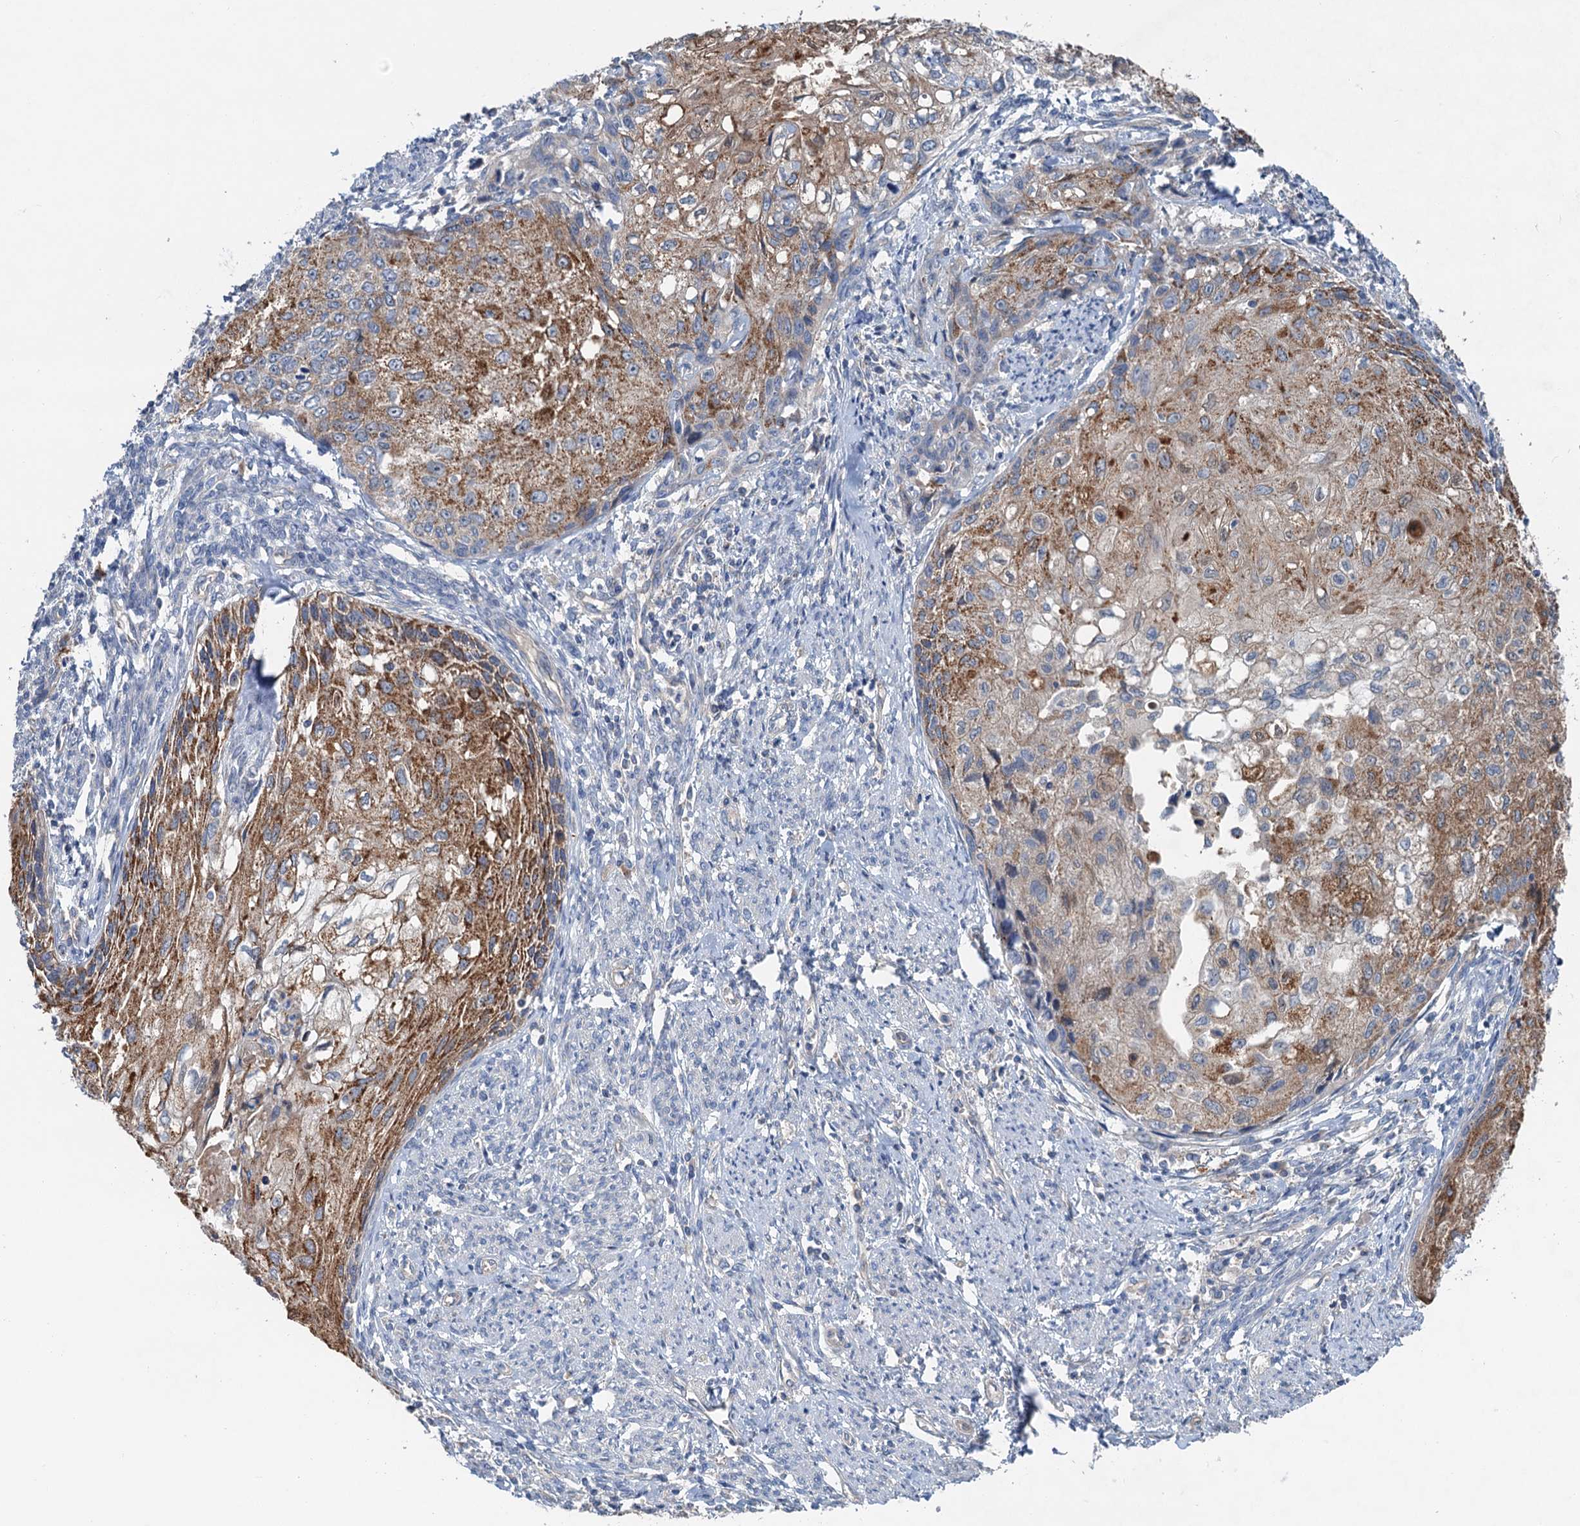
{"staining": {"intensity": "moderate", "quantity": "25%-75%", "location": "cytoplasmic/membranous"}, "tissue": "cervical cancer", "cell_type": "Tumor cells", "image_type": "cancer", "snomed": [{"axis": "morphology", "description": "Squamous cell carcinoma, NOS"}, {"axis": "topography", "description": "Cervix"}], "caption": "A micrograph of cervical cancer (squamous cell carcinoma) stained for a protein reveals moderate cytoplasmic/membranous brown staining in tumor cells.", "gene": "ANKRD26", "patient": {"sex": "female", "age": 67}}